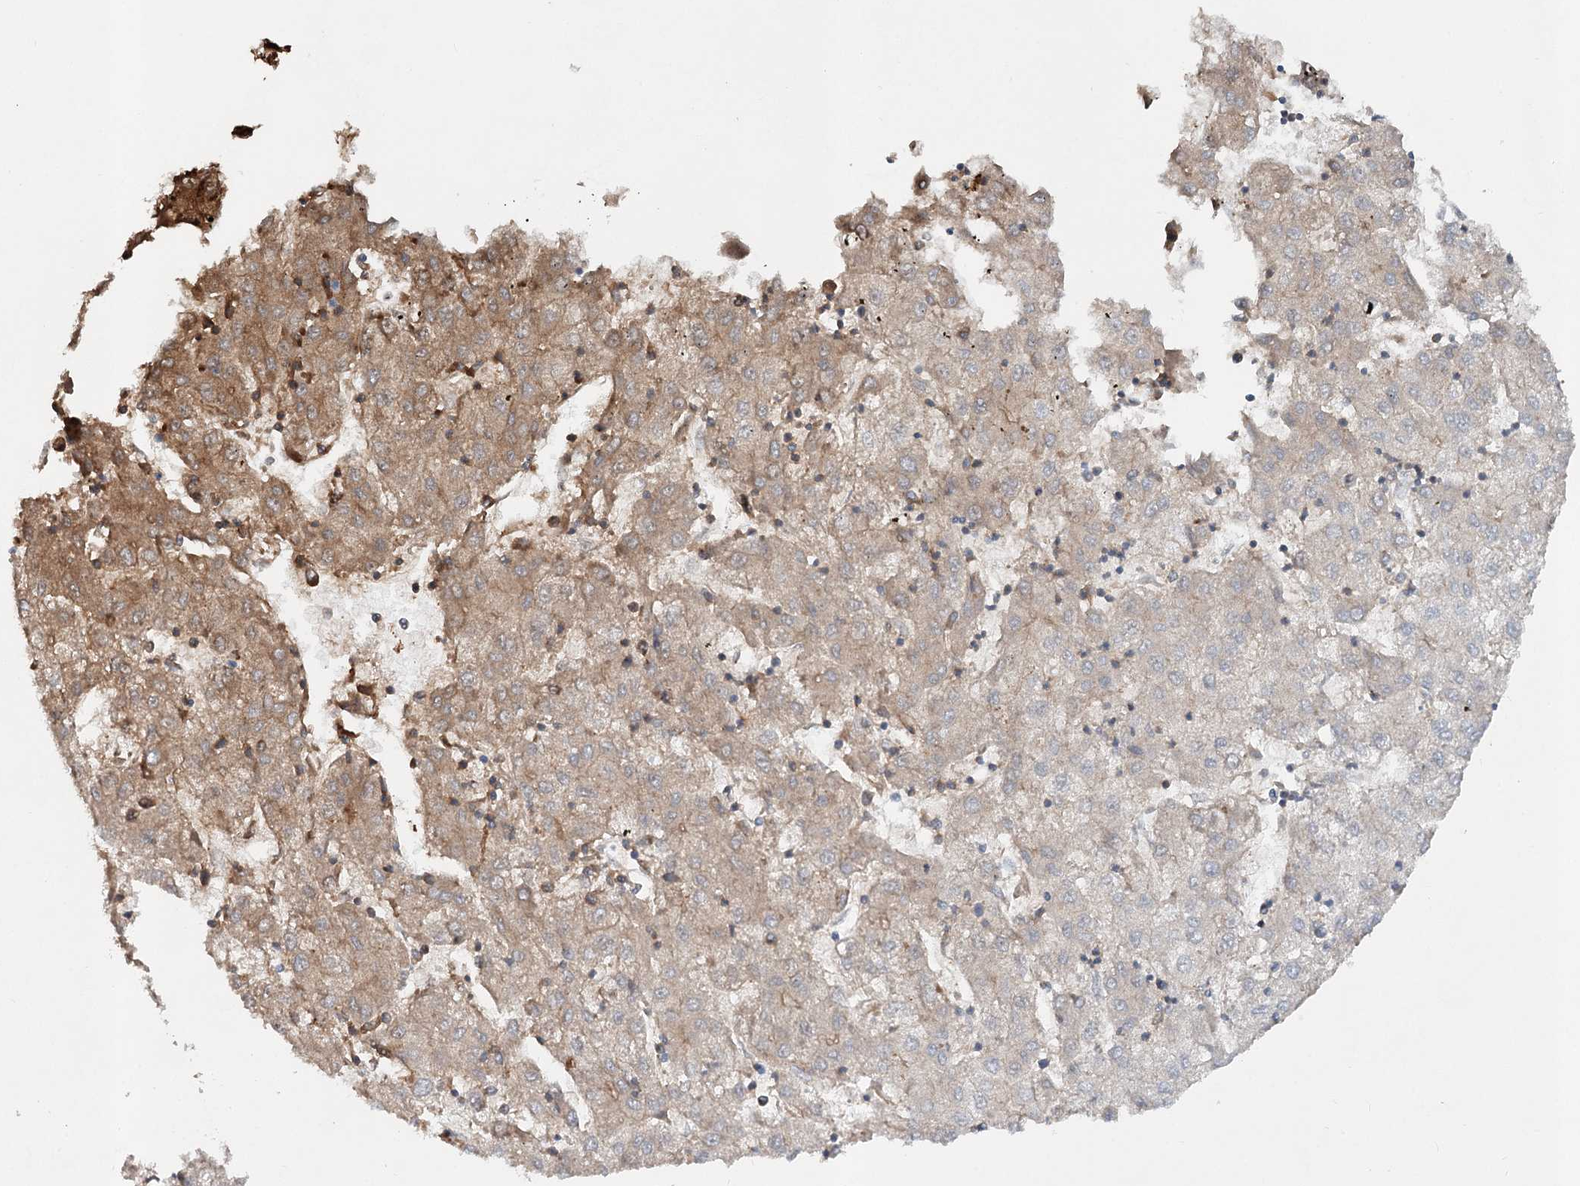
{"staining": {"intensity": "moderate", "quantity": "25%-75%", "location": "cytoplasmic/membranous"}, "tissue": "liver cancer", "cell_type": "Tumor cells", "image_type": "cancer", "snomed": [{"axis": "morphology", "description": "Carcinoma, Hepatocellular, NOS"}, {"axis": "topography", "description": "Liver"}], "caption": "Hepatocellular carcinoma (liver) stained for a protein (brown) exhibits moderate cytoplasmic/membranous positive positivity in about 25%-75% of tumor cells.", "gene": "ALKBH8", "patient": {"sex": "male", "age": 72}}